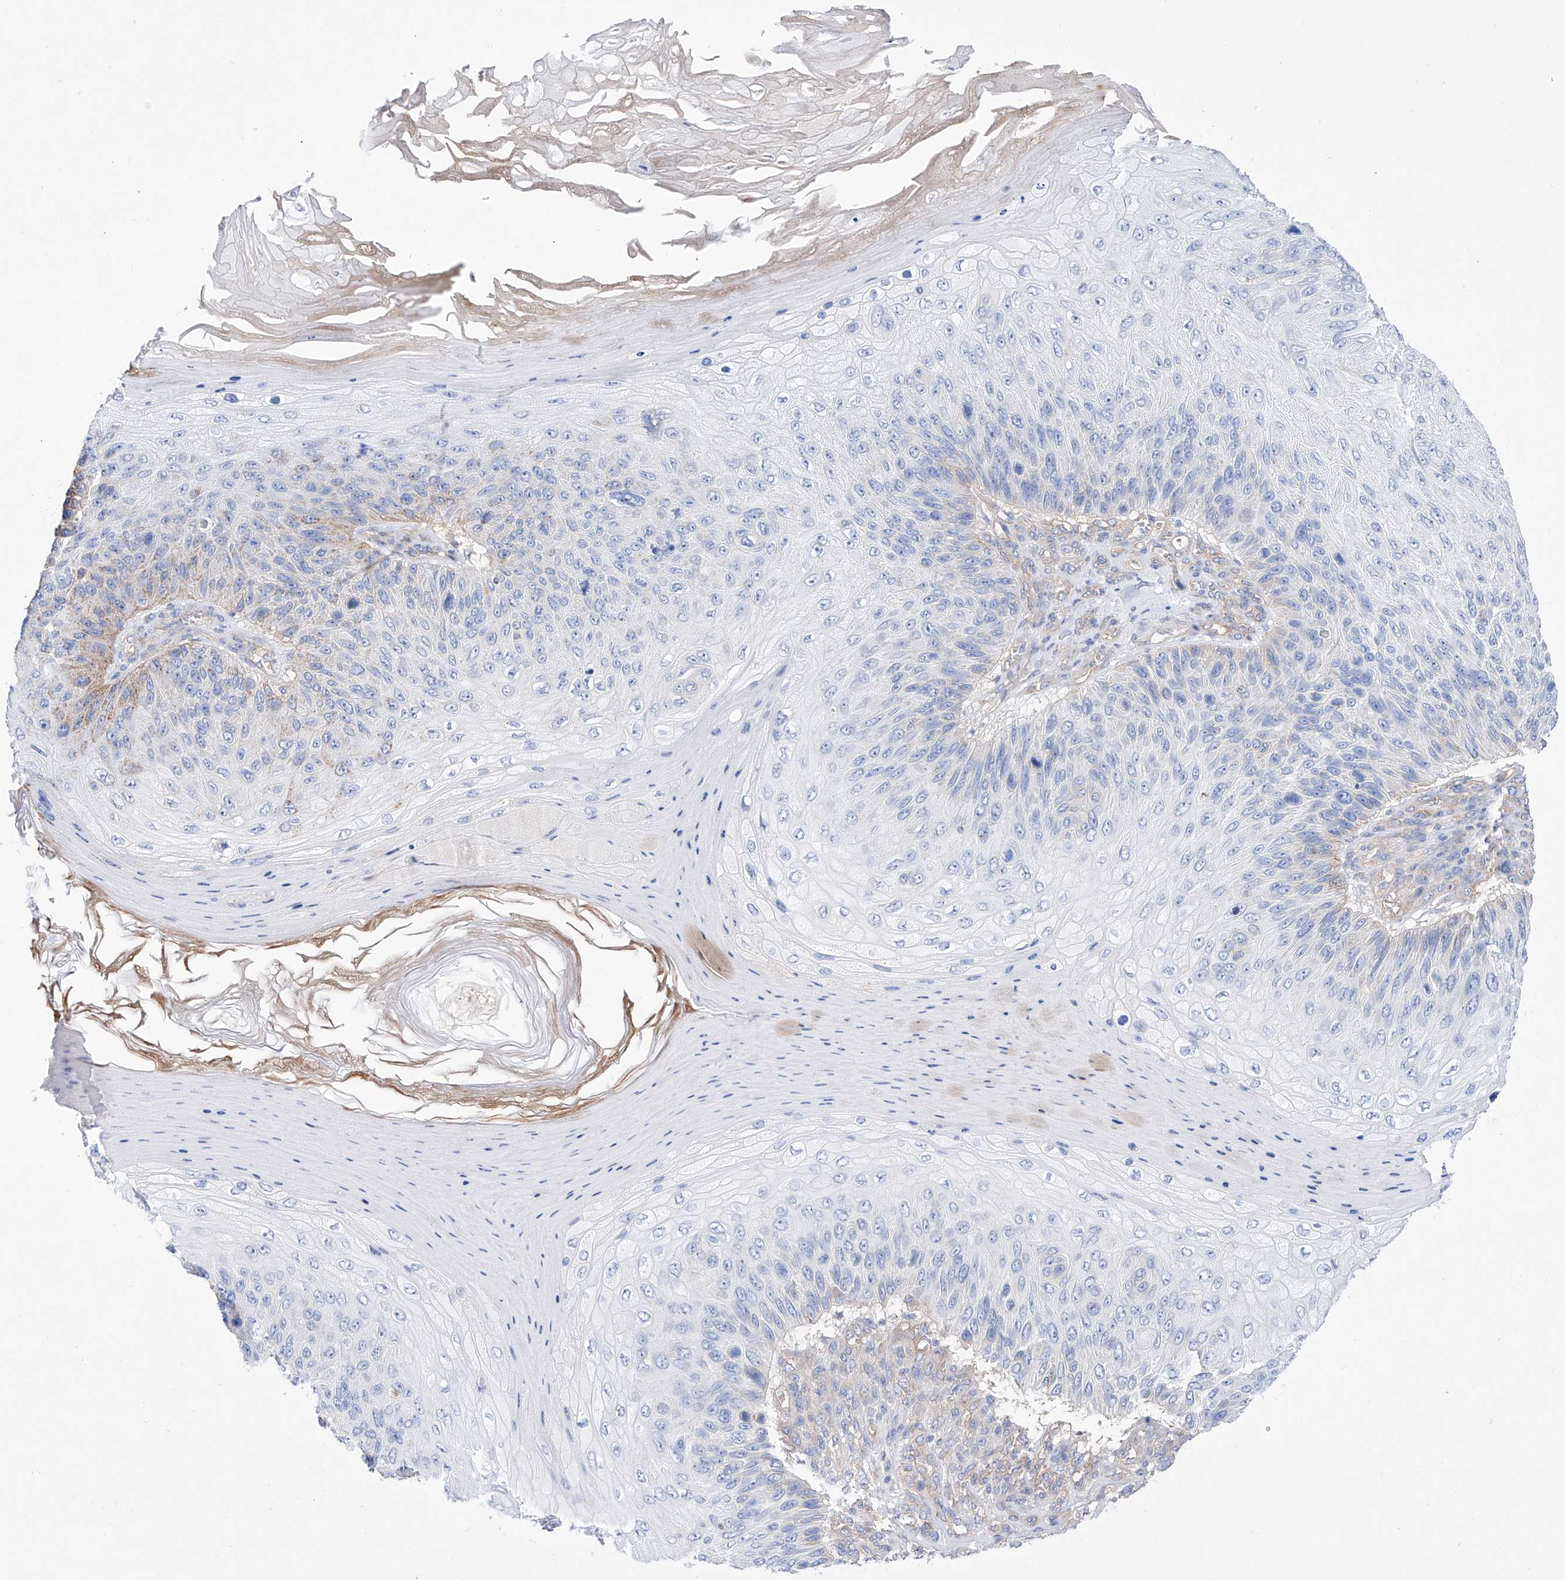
{"staining": {"intensity": "negative", "quantity": "none", "location": "none"}, "tissue": "skin cancer", "cell_type": "Tumor cells", "image_type": "cancer", "snomed": [{"axis": "morphology", "description": "Squamous cell carcinoma, NOS"}, {"axis": "topography", "description": "Skin"}], "caption": "There is no significant expression in tumor cells of skin cancer (squamous cell carcinoma).", "gene": "ZNF653", "patient": {"sex": "female", "age": 88}}